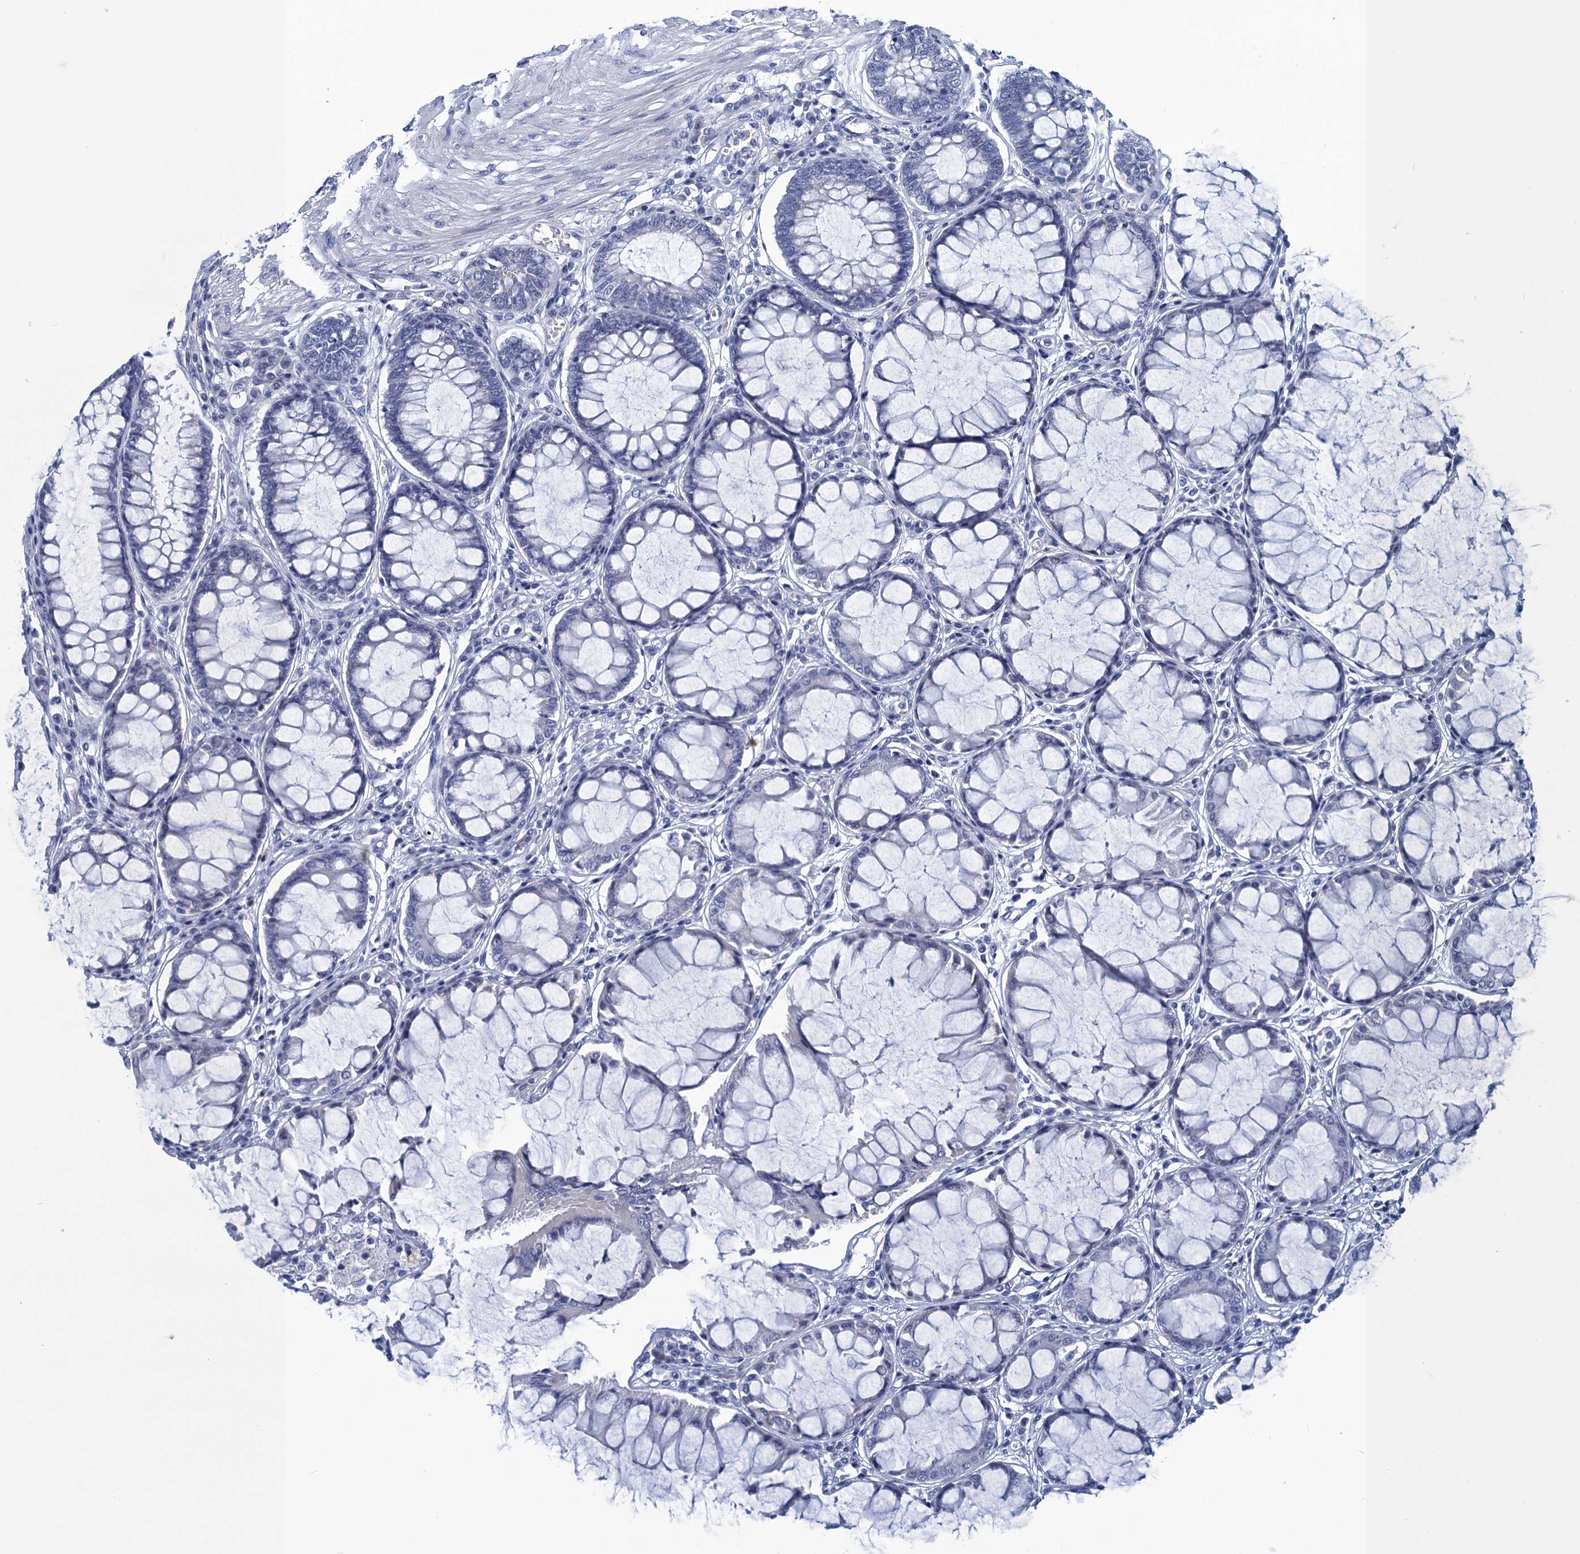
{"staining": {"intensity": "negative", "quantity": "none", "location": "none"}, "tissue": "colorectal cancer", "cell_type": "Tumor cells", "image_type": "cancer", "snomed": [{"axis": "morphology", "description": "Adenocarcinoma, NOS"}, {"axis": "topography", "description": "Rectum"}], "caption": "There is no significant expression in tumor cells of adenocarcinoma (colorectal).", "gene": "SCEL", "patient": {"sex": "male", "age": 84}}